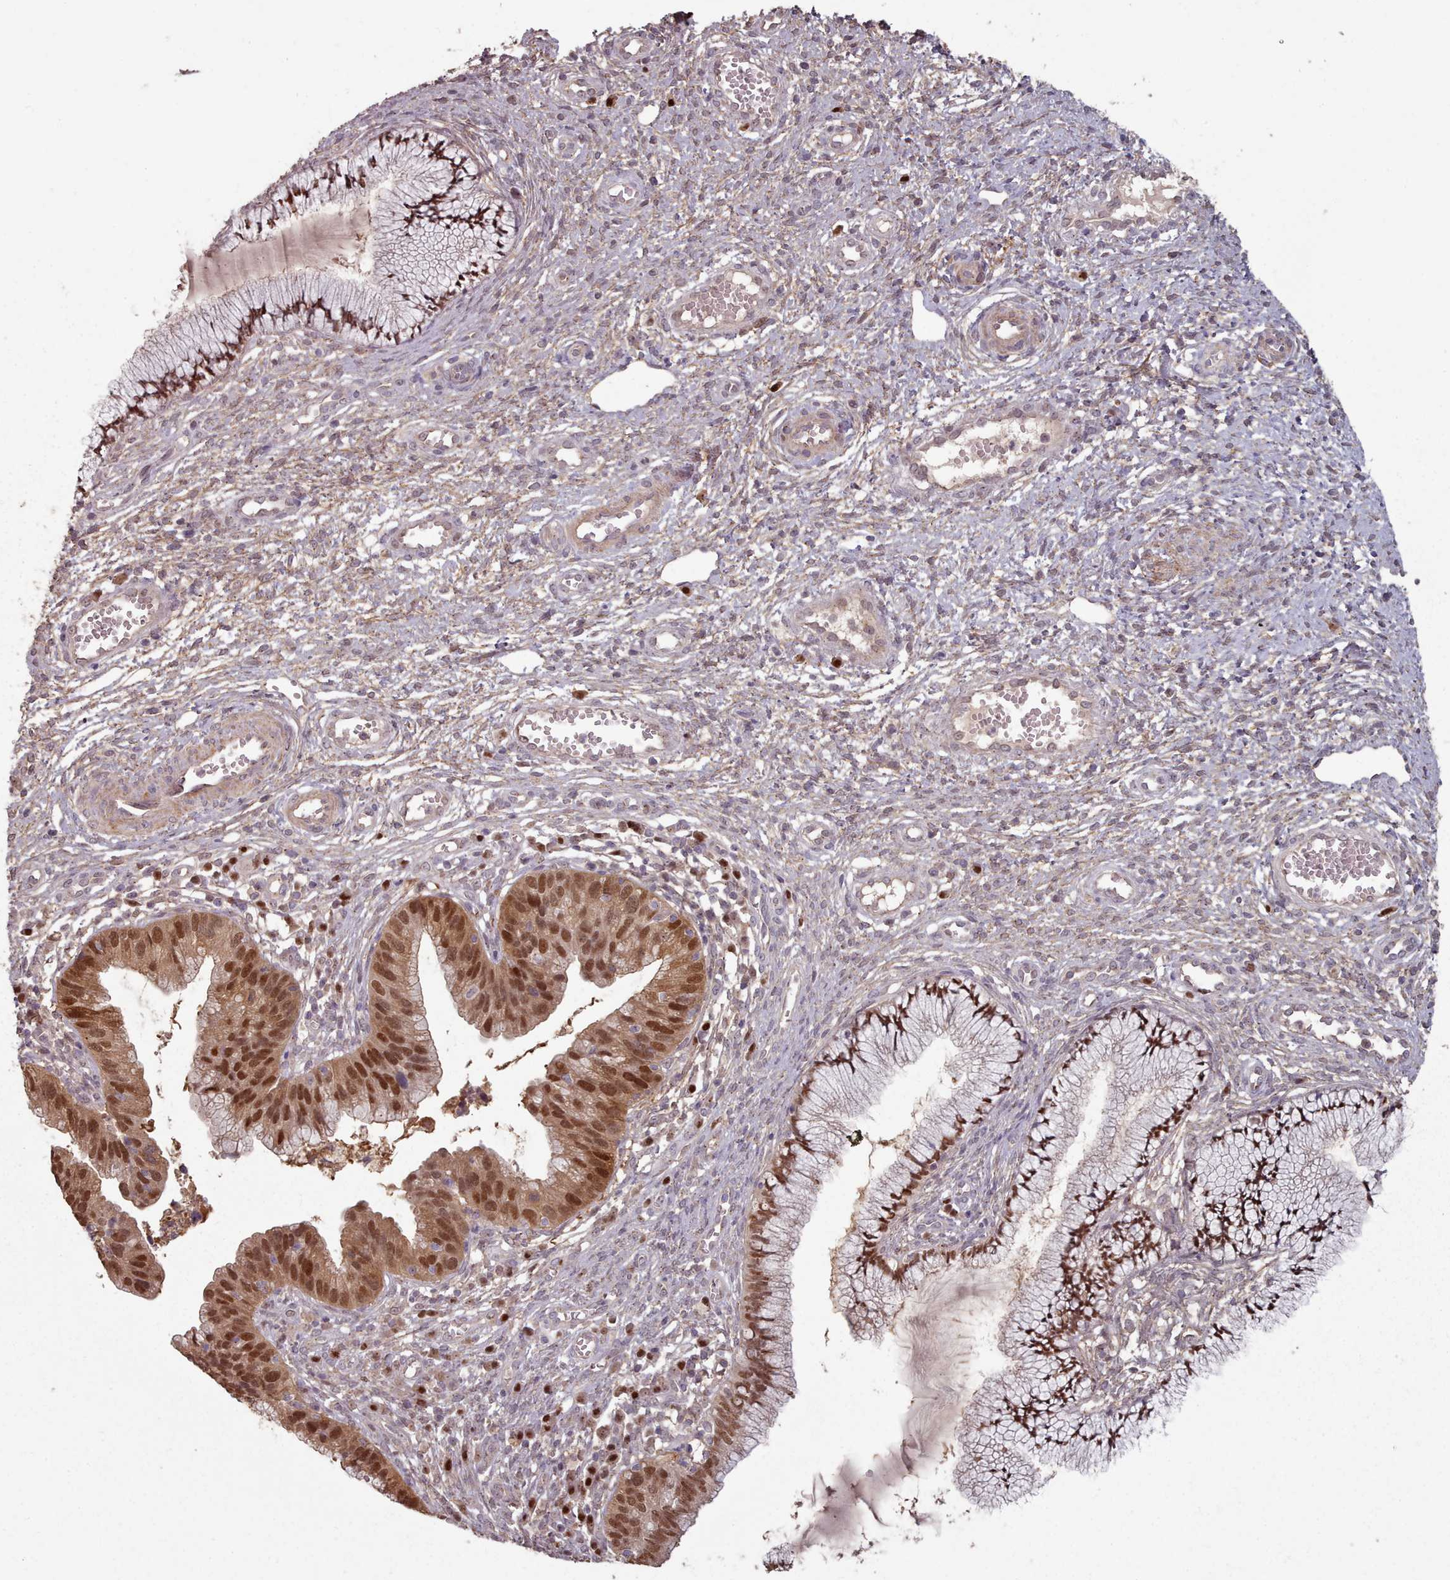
{"staining": {"intensity": "strong", "quantity": ">75%", "location": "cytoplasmic/membranous,nuclear"}, "tissue": "cervical cancer", "cell_type": "Tumor cells", "image_type": "cancer", "snomed": [{"axis": "morphology", "description": "Adenocarcinoma, NOS"}, {"axis": "topography", "description": "Cervix"}], "caption": "Immunohistochemistry of cervical cancer (adenocarcinoma) displays high levels of strong cytoplasmic/membranous and nuclear staining in about >75% of tumor cells. Ihc stains the protein of interest in brown and the nuclei are stained blue.", "gene": "ERCC6L", "patient": {"sex": "female", "age": 34}}